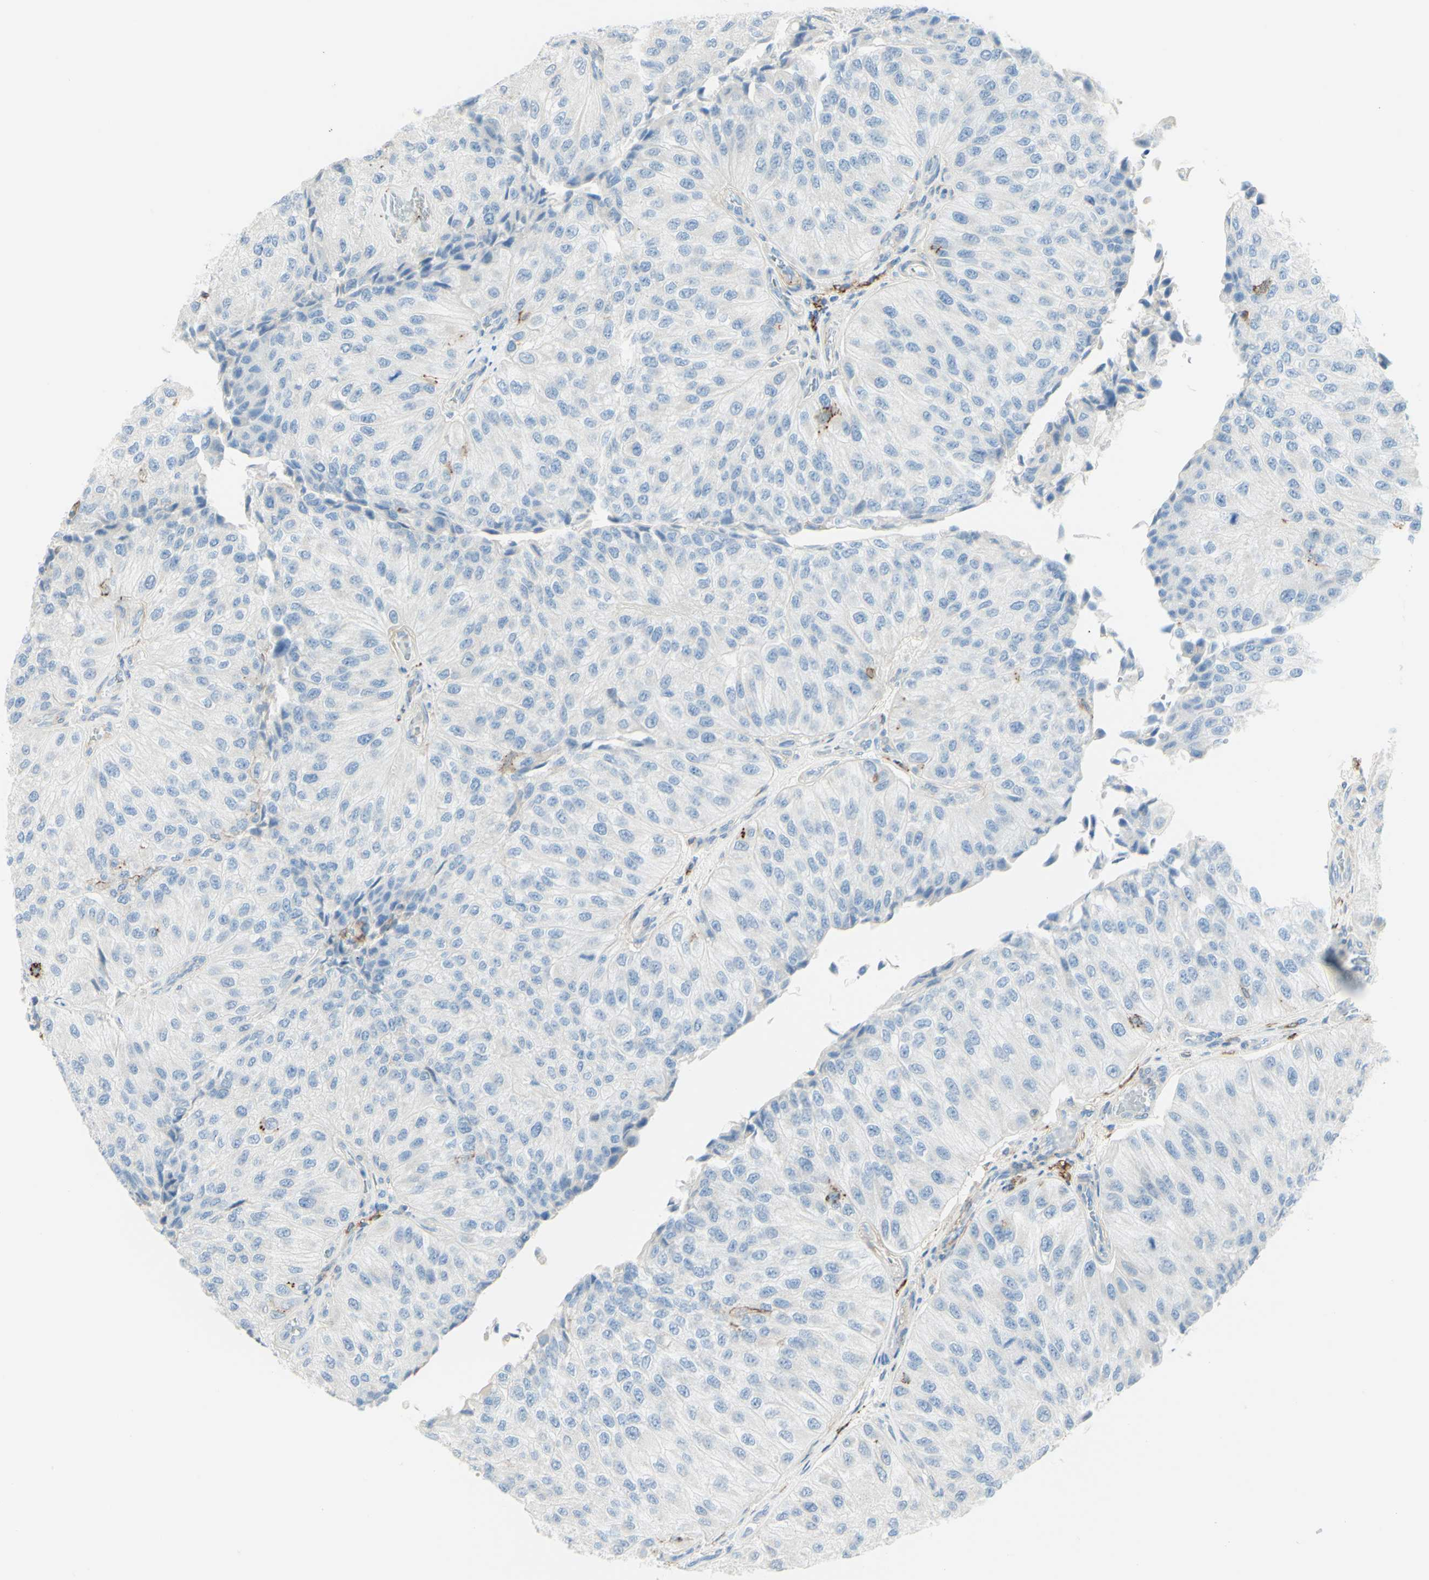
{"staining": {"intensity": "negative", "quantity": "none", "location": "none"}, "tissue": "urothelial cancer", "cell_type": "Tumor cells", "image_type": "cancer", "snomed": [{"axis": "morphology", "description": "Urothelial carcinoma, High grade"}, {"axis": "topography", "description": "Kidney"}, {"axis": "topography", "description": "Urinary bladder"}], "caption": "This is an immunohistochemistry (IHC) micrograph of human urothelial cancer. There is no staining in tumor cells.", "gene": "ALCAM", "patient": {"sex": "male", "age": 77}}